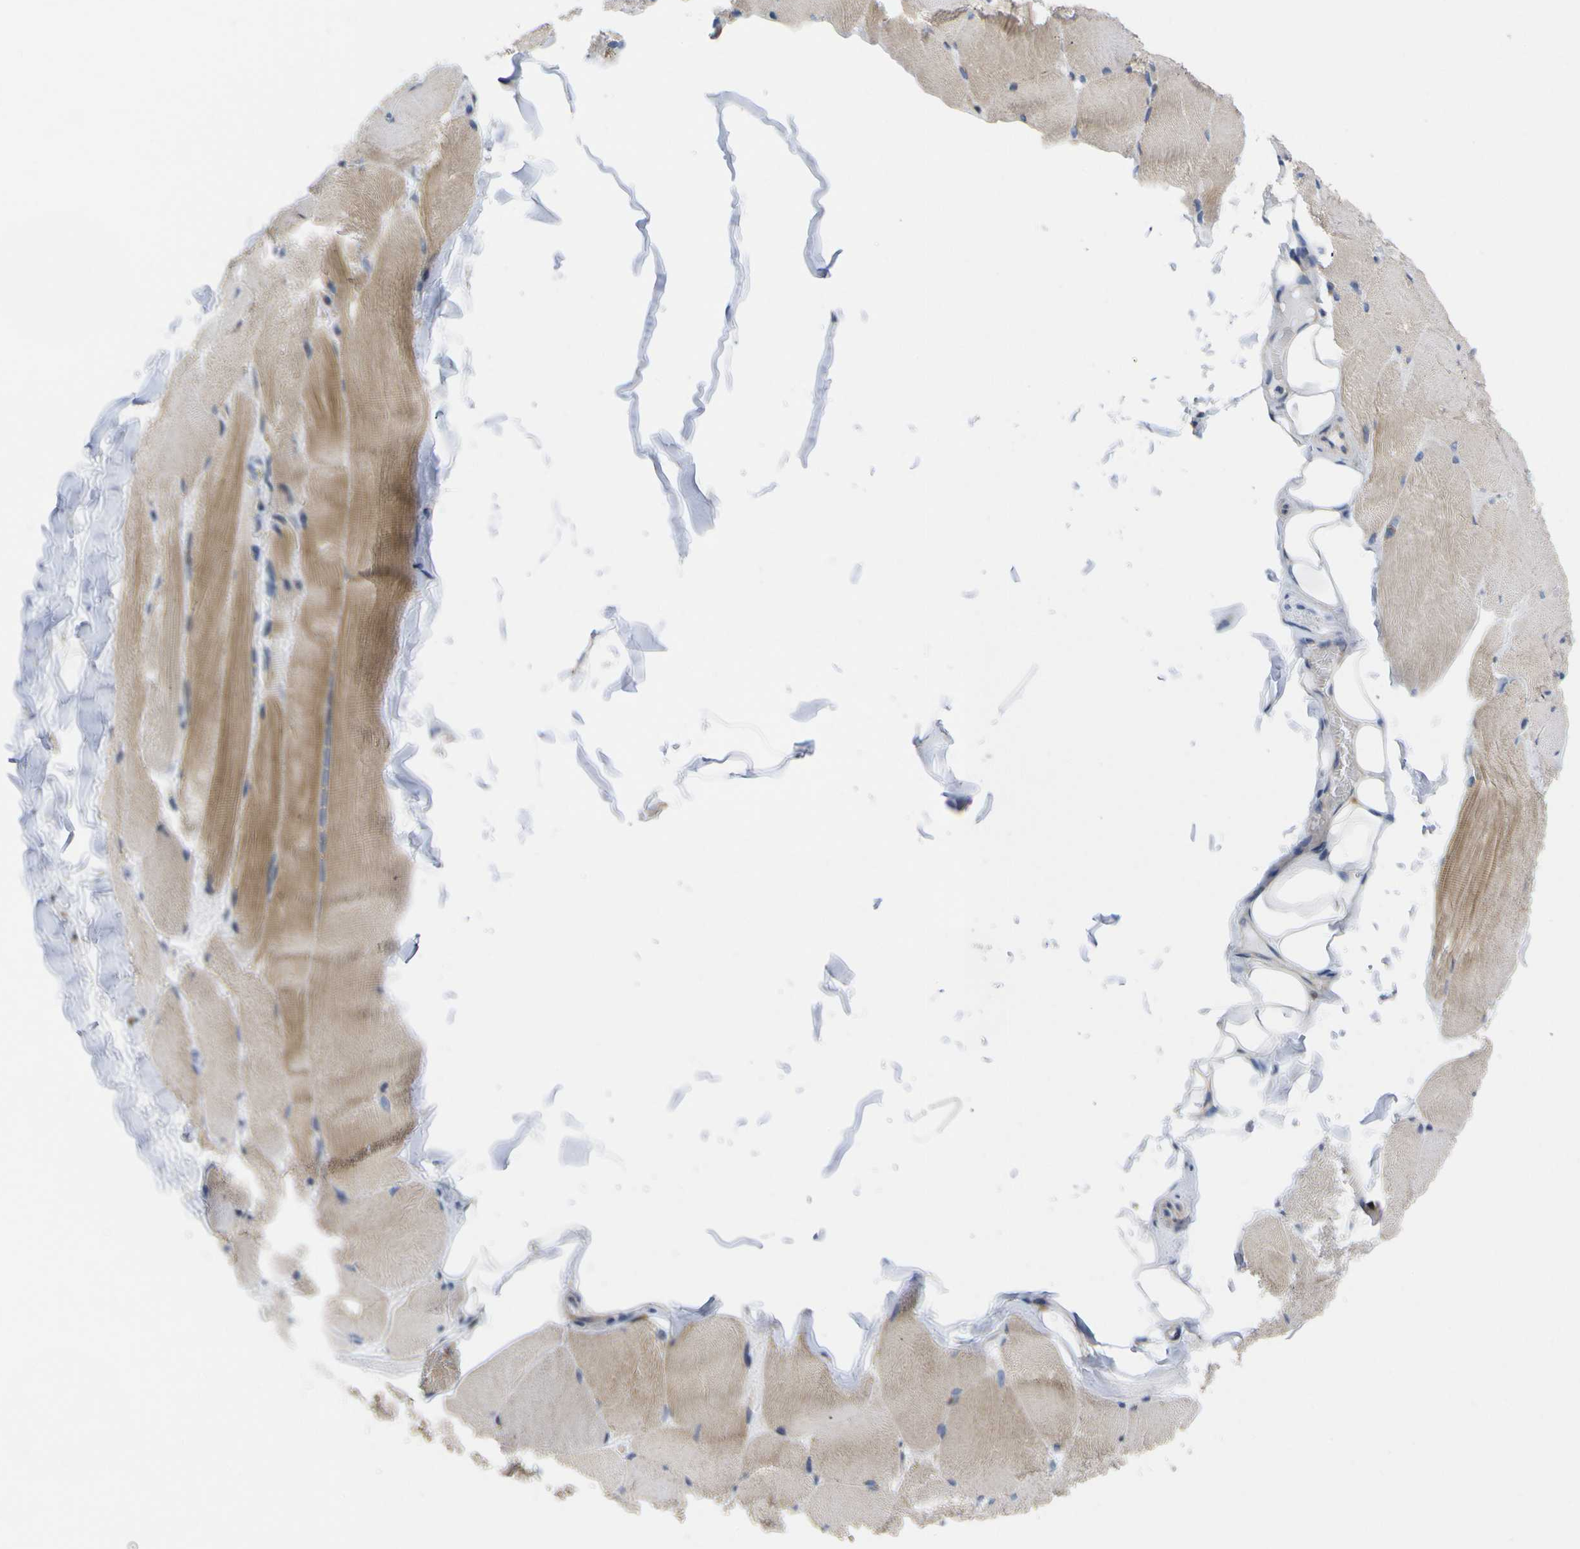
{"staining": {"intensity": "moderate", "quantity": ">75%", "location": "cytoplasmic/membranous"}, "tissue": "skeletal muscle", "cell_type": "Myocytes", "image_type": "normal", "snomed": [{"axis": "morphology", "description": "Normal tissue, NOS"}, {"axis": "topography", "description": "Skin"}, {"axis": "topography", "description": "Skeletal muscle"}], "caption": "An IHC histopathology image of unremarkable tissue is shown. Protein staining in brown highlights moderate cytoplasmic/membranous positivity in skeletal muscle within myocytes.", "gene": "USH1C", "patient": {"sex": "male", "age": 83}}